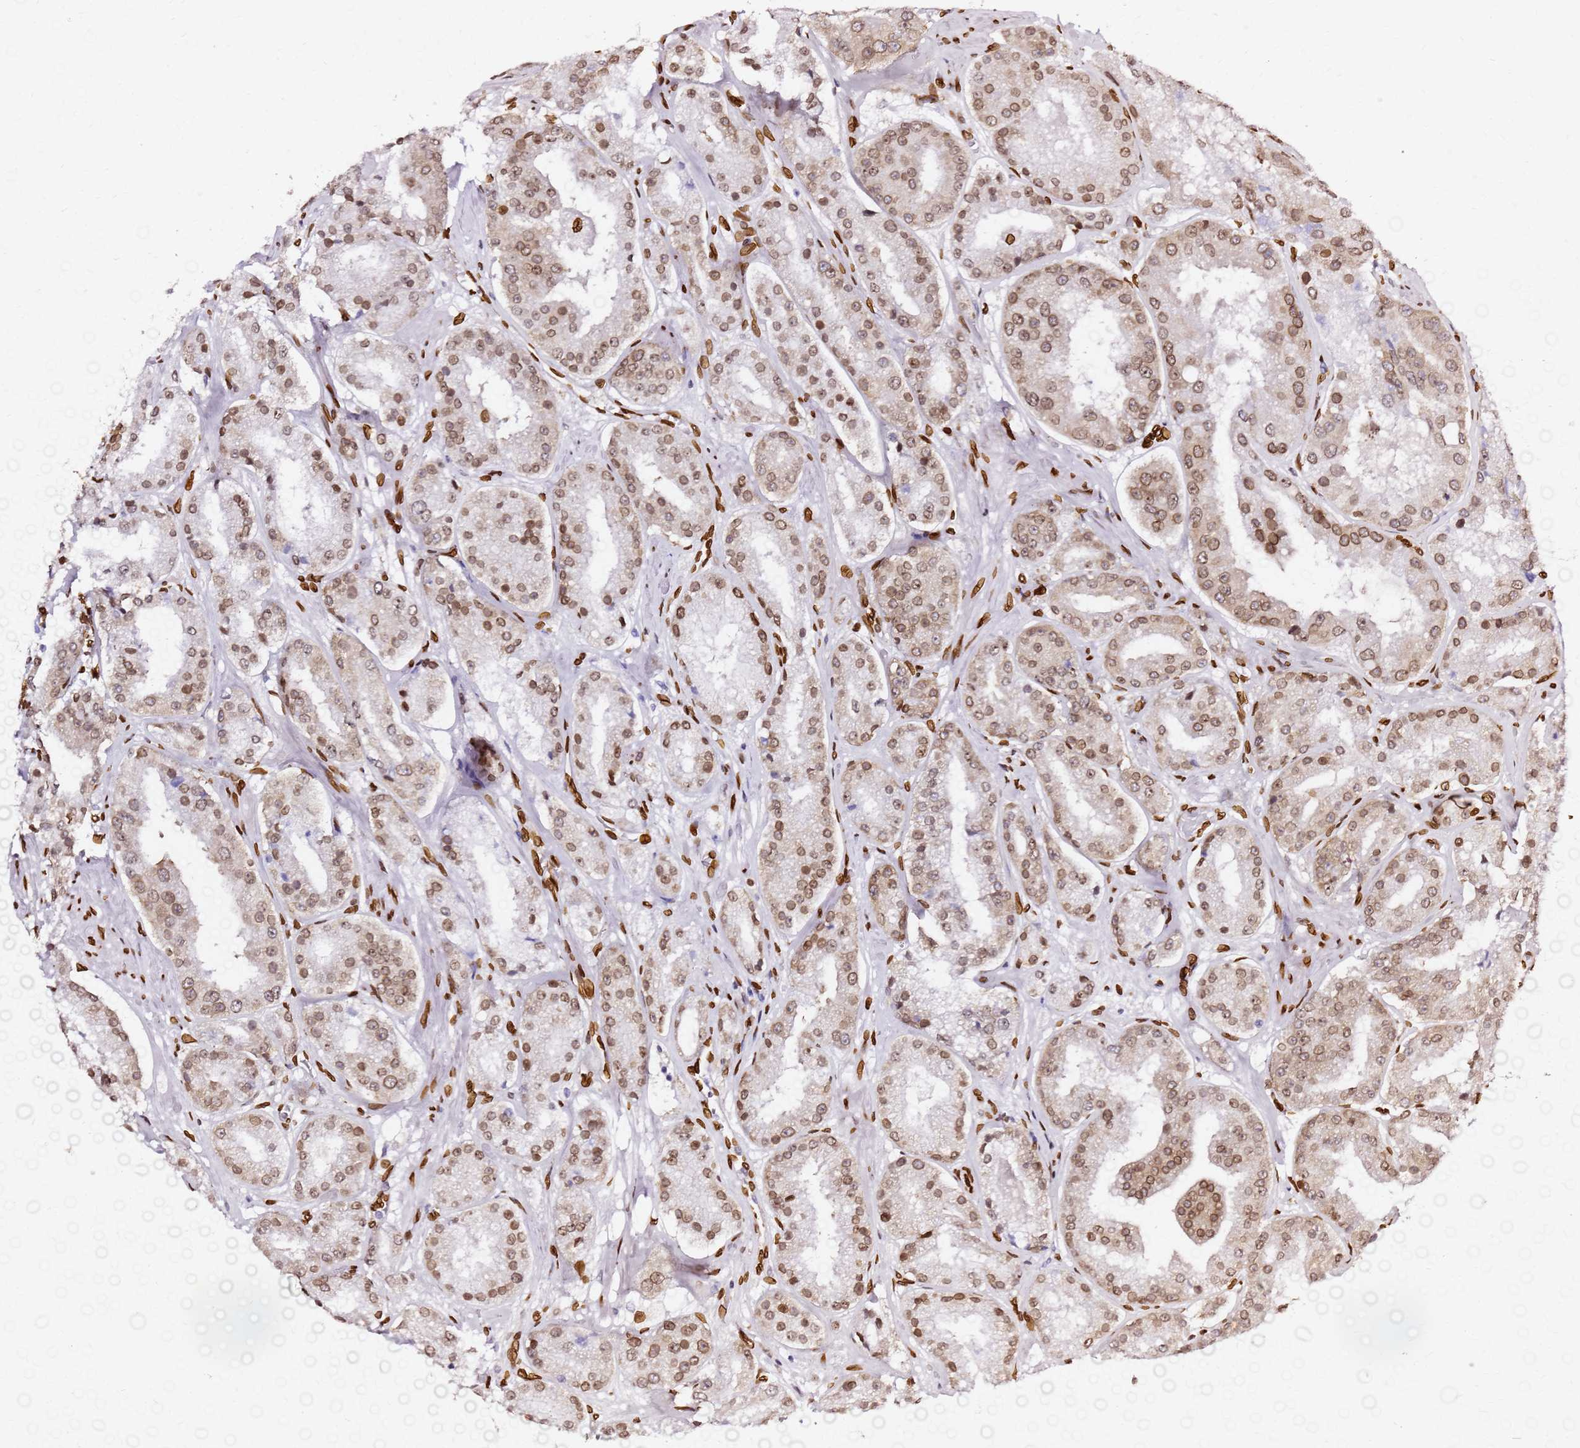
{"staining": {"intensity": "moderate", "quantity": ">75%", "location": "cytoplasmic/membranous,nuclear"}, "tissue": "prostate cancer", "cell_type": "Tumor cells", "image_type": "cancer", "snomed": [{"axis": "morphology", "description": "Adenocarcinoma, High grade"}, {"axis": "topography", "description": "Prostate"}], "caption": "The micrograph shows a brown stain indicating the presence of a protein in the cytoplasmic/membranous and nuclear of tumor cells in prostate cancer.", "gene": "C6orf141", "patient": {"sex": "male", "age": 63}}